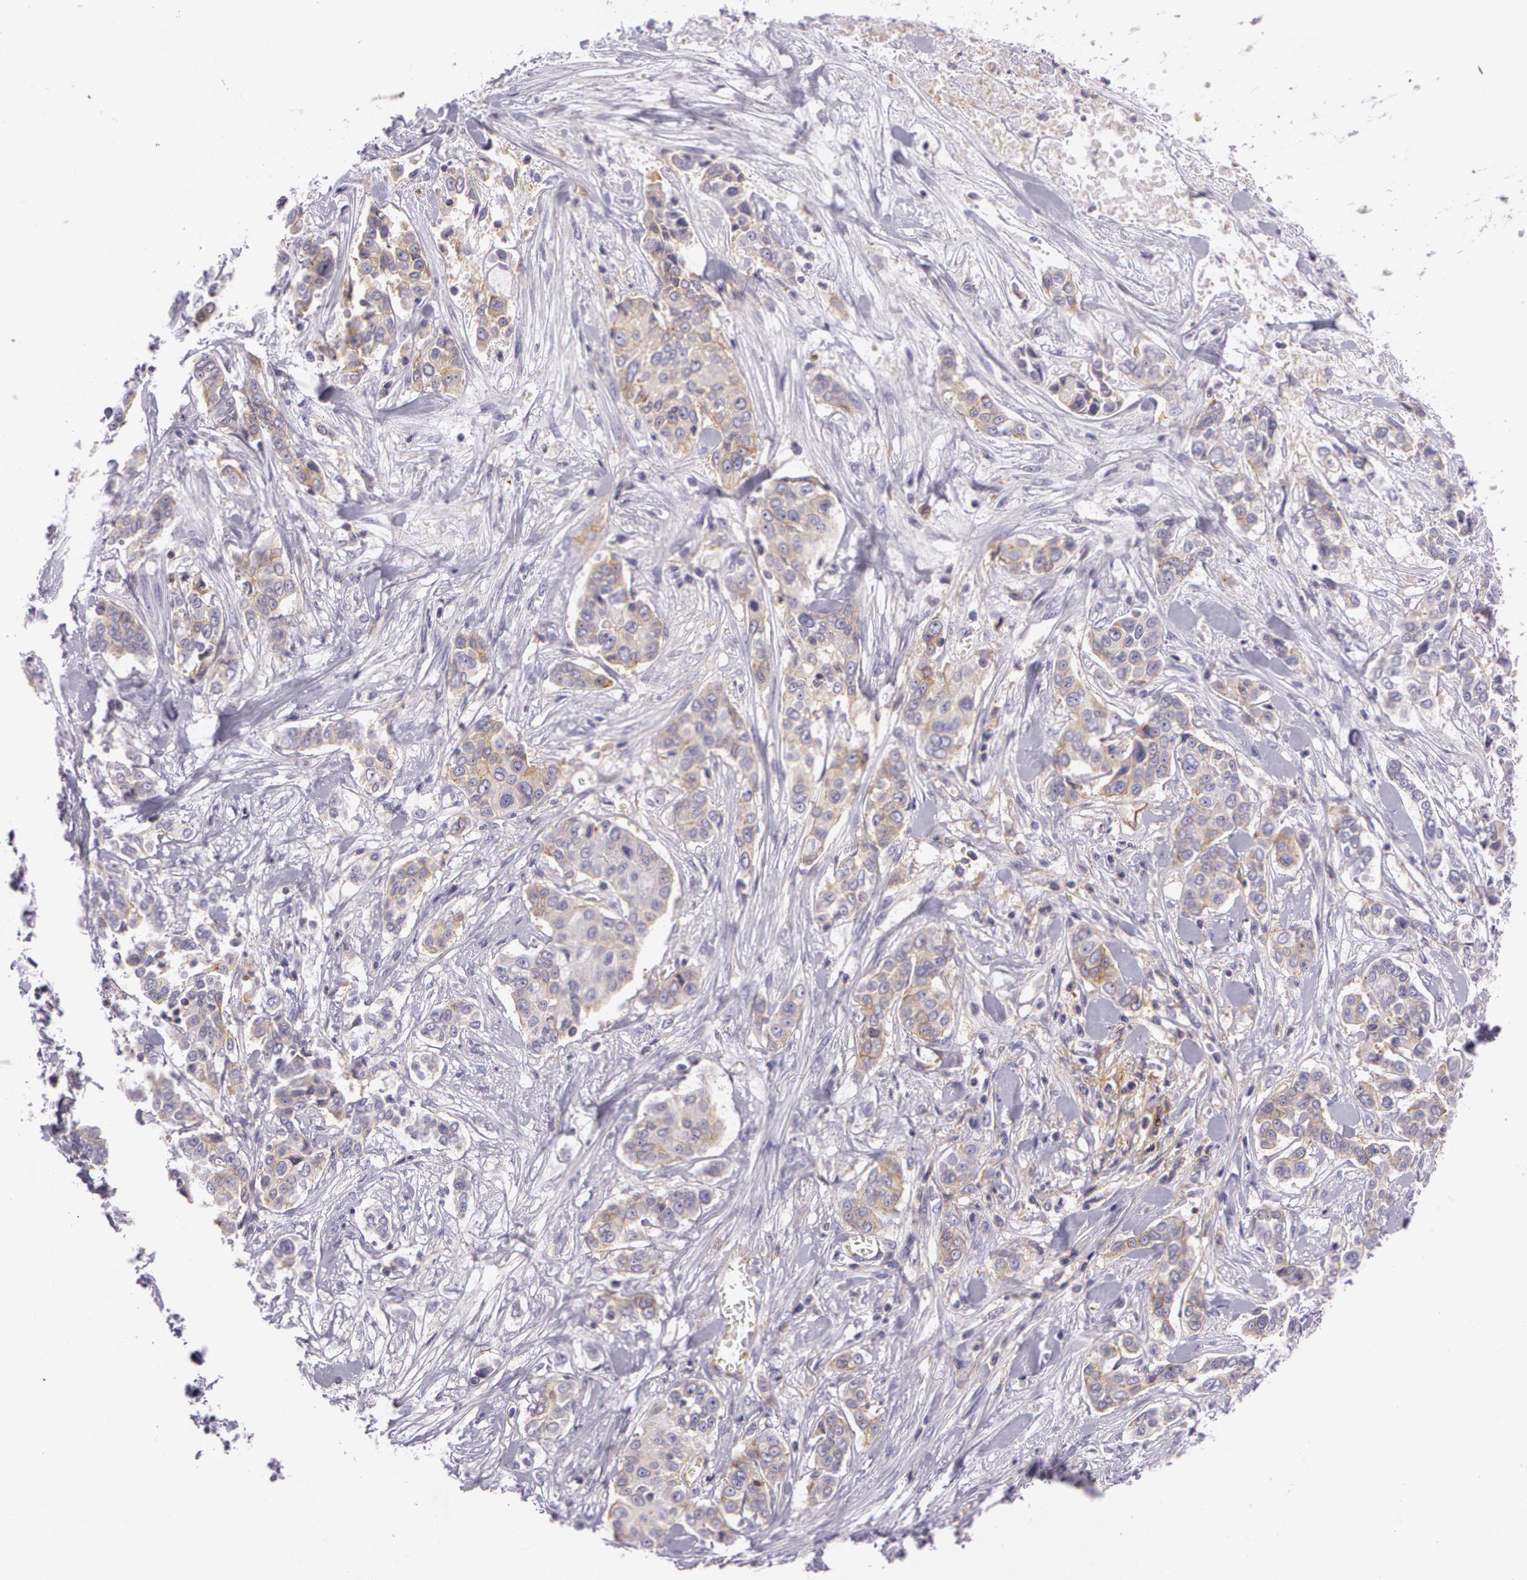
{"staining": {"intensity": "weak", "quantity": ">75%", "location": "cytoplasmic/membranous"}, "tissue": "pancreatic cancer", "cell_type": "Tumor cells", "image_type": "cancer", "snomed": [{"axis": "morphology", "description": "Adenocarcinoma, NOS"}, {"axis": "topography", "description": "Pancreas"}], "caption": "Protein analysis of adenocarcinoma (pancreatic) tissue shows weak cytoplasmic/membranous positivity in approximately >75% of tumor cells.", "gene": "LY75", "patient": {"sex": "female", "age": 52}}